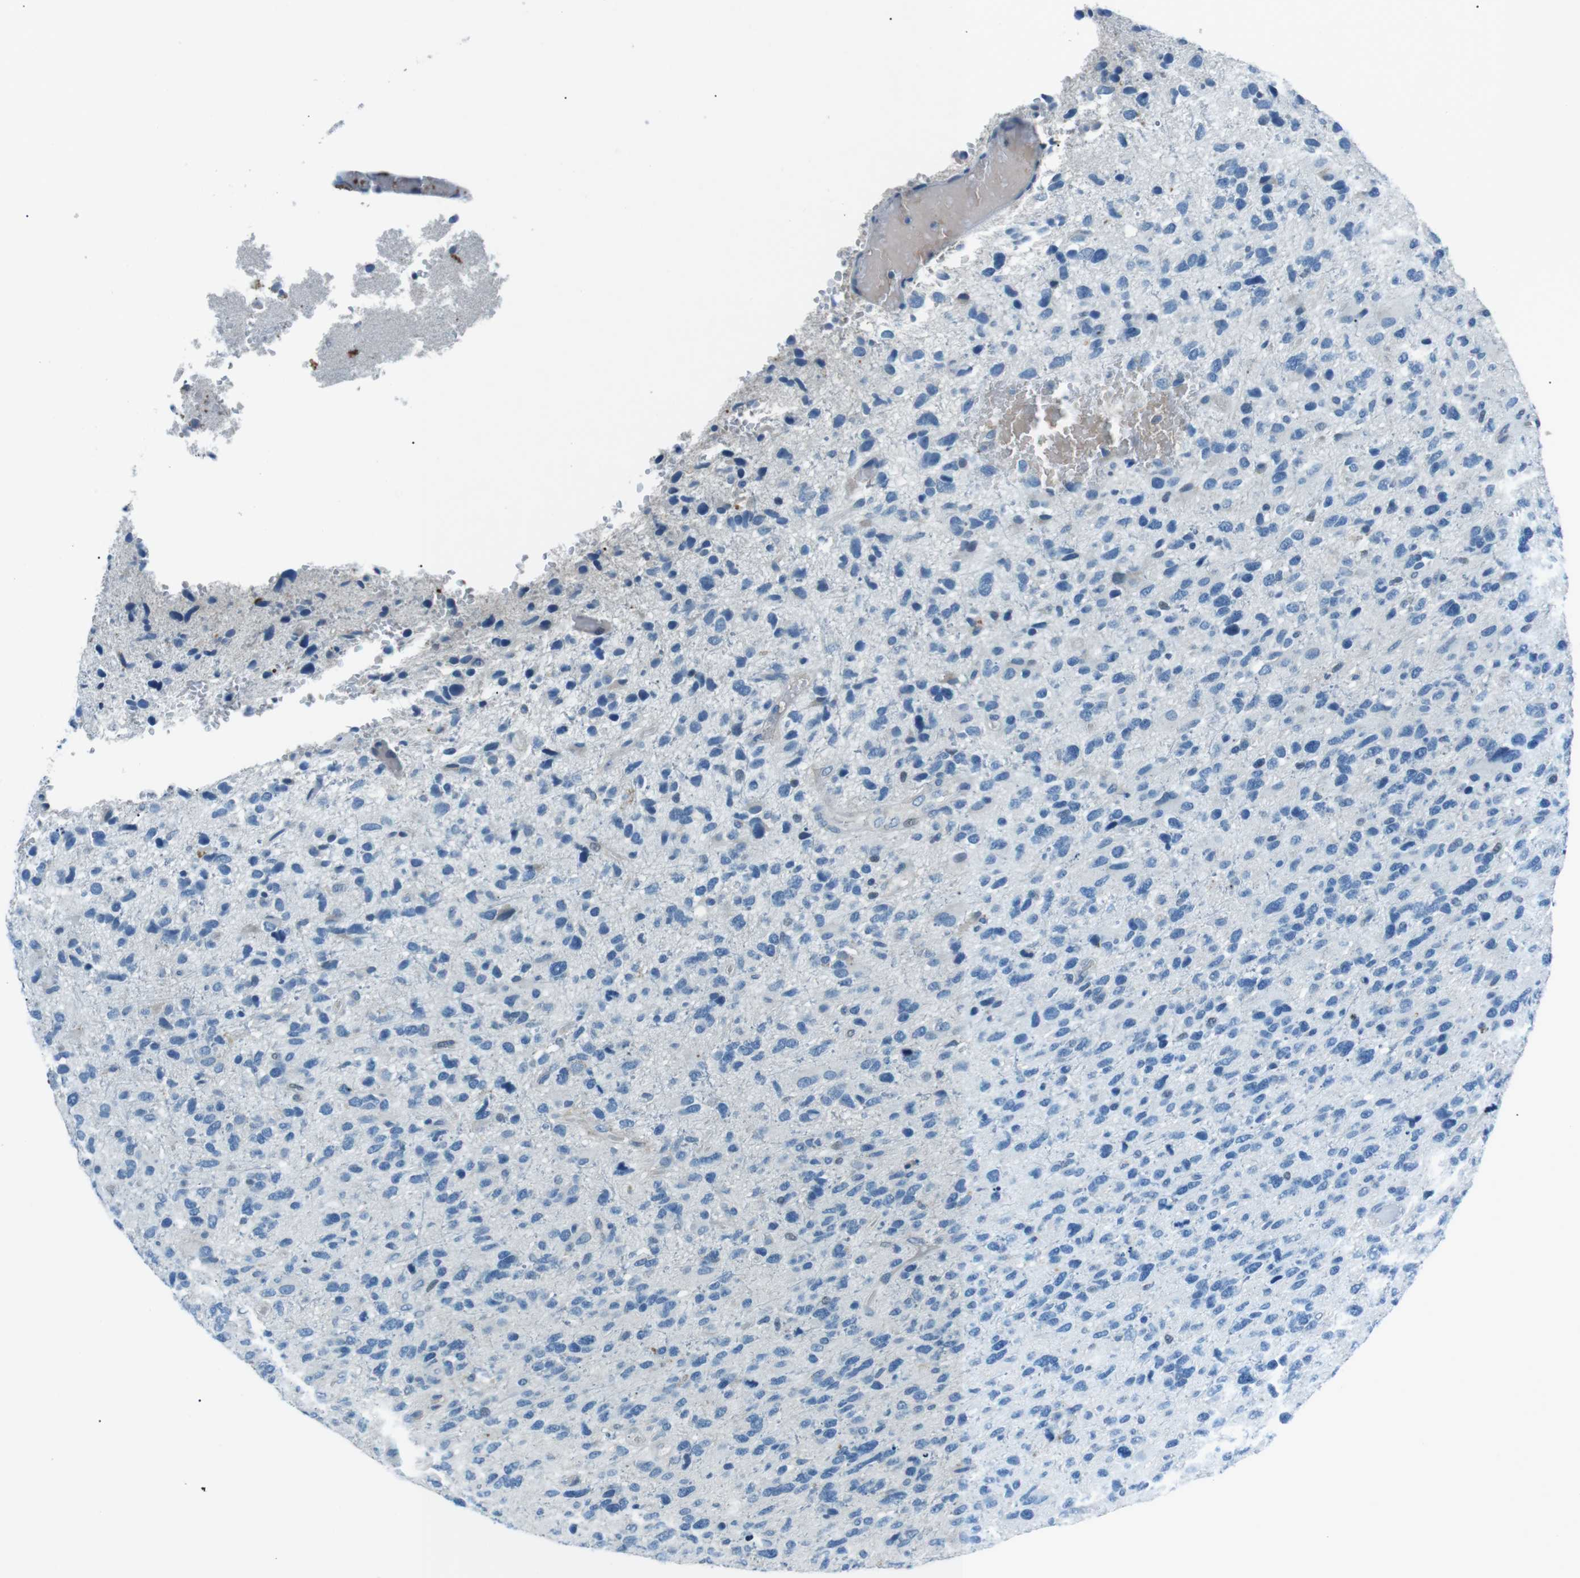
{"staining": {"intensity": "negative", "quantity": "none", "location": "none"}, "tissue": "glioma", "cell_type": "Tumor cells", "image_type": "cancer", "snomed": [{"axis": "morphology", "description": "Glioma, malignant, High grade"}, {"axis": "topography", "description": "Brain"}], "caption": "The histopathology image shows no significant staining in tumor cells of high-grade glioma (malignant).", "gene": "ST6GAL1", "patient": {"sex": "female", "age": 58}}